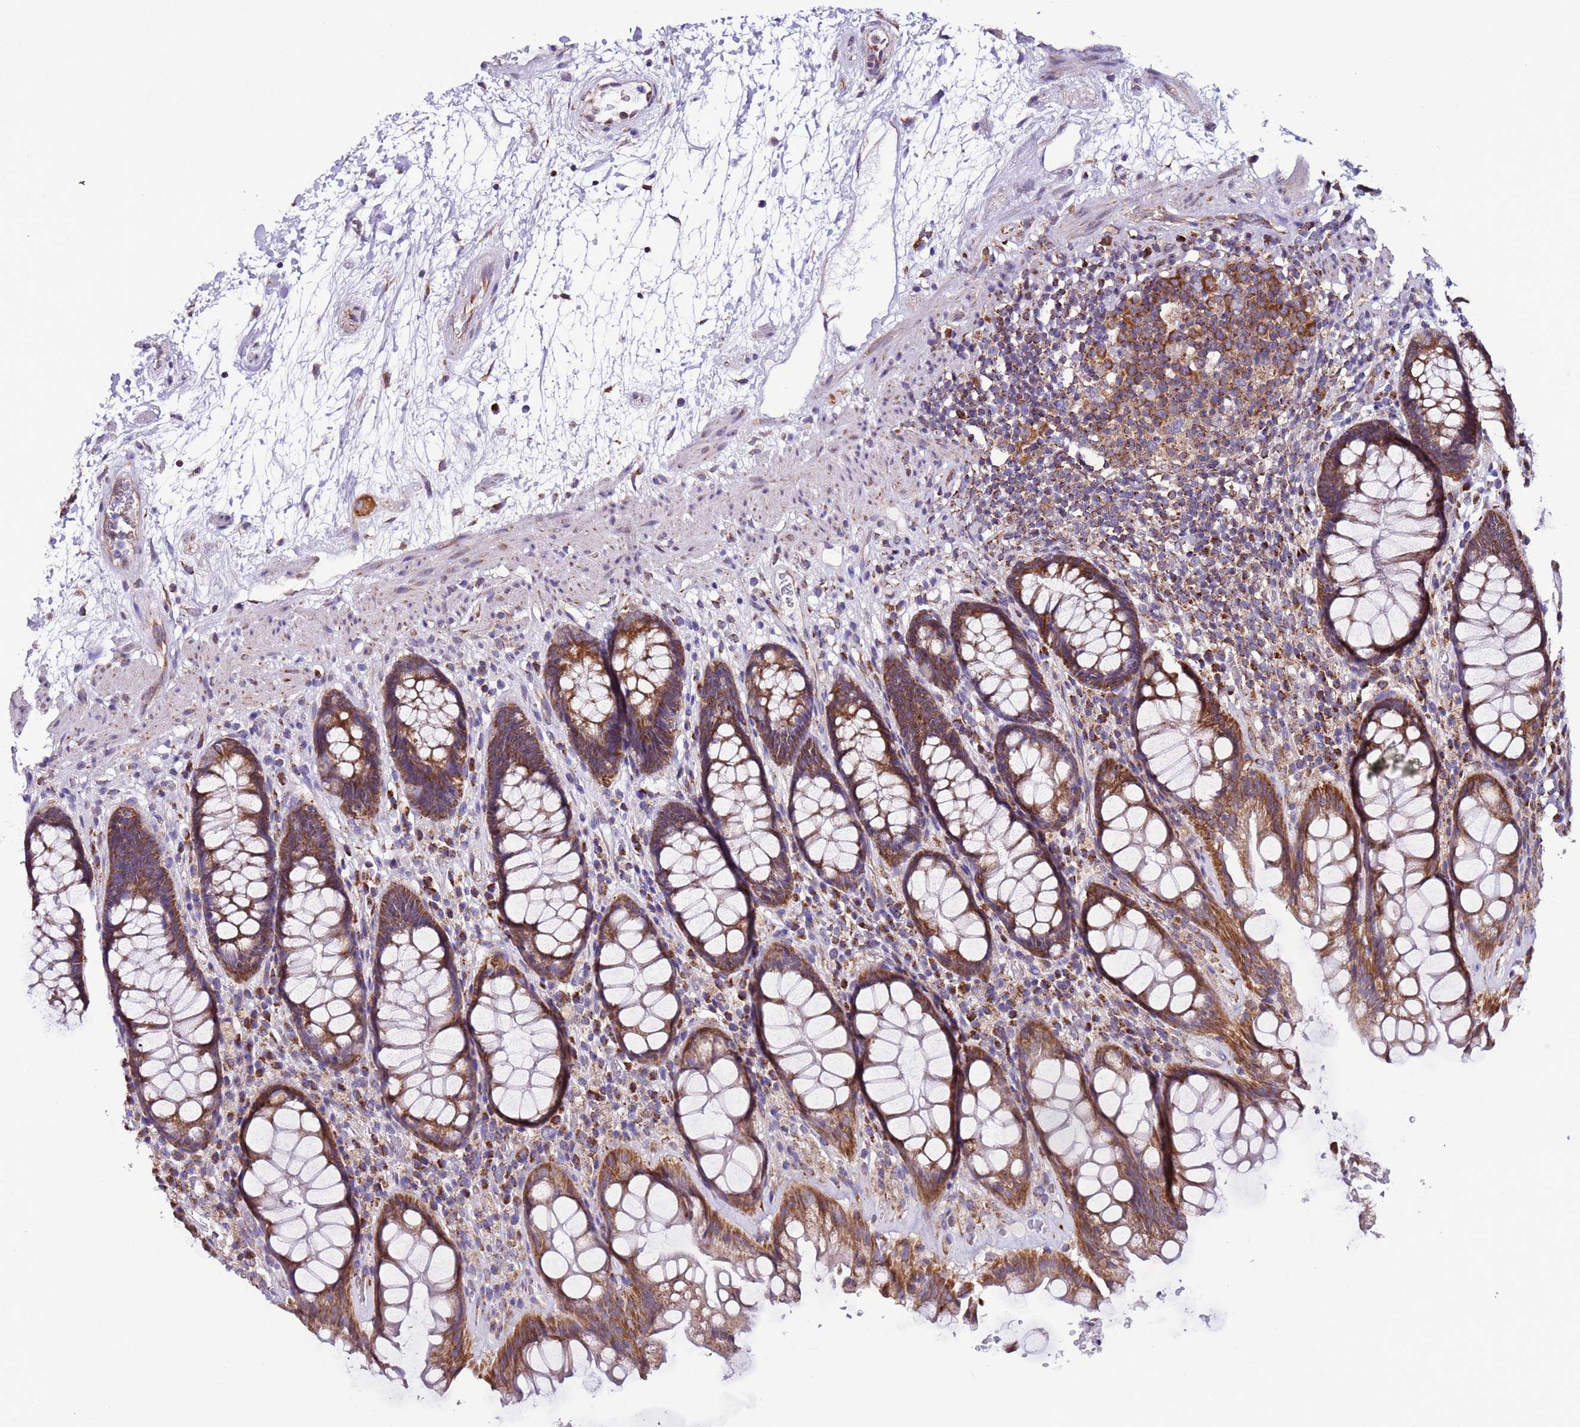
{"staining": {"intensity": "moderate", "quantity": ">75%", "location": "cytoplasmic/membranous"}, "tissue": "rectum", "cell_type": "Glandular cells", "image_type": "normal", "snomed": [{"axis": "morphology", "description": "Normal tissue, NOS"}, {"axis": "topography", "description": "Rectum"}], "caption": "Brown immunohistochemical staining in unremarkable human rectum exhibits moderate cytoplasmic/membranous expression in about >75% of glandular cells.", "gene": "AHI1", "patient": {"sex": "male", "age": 64}}